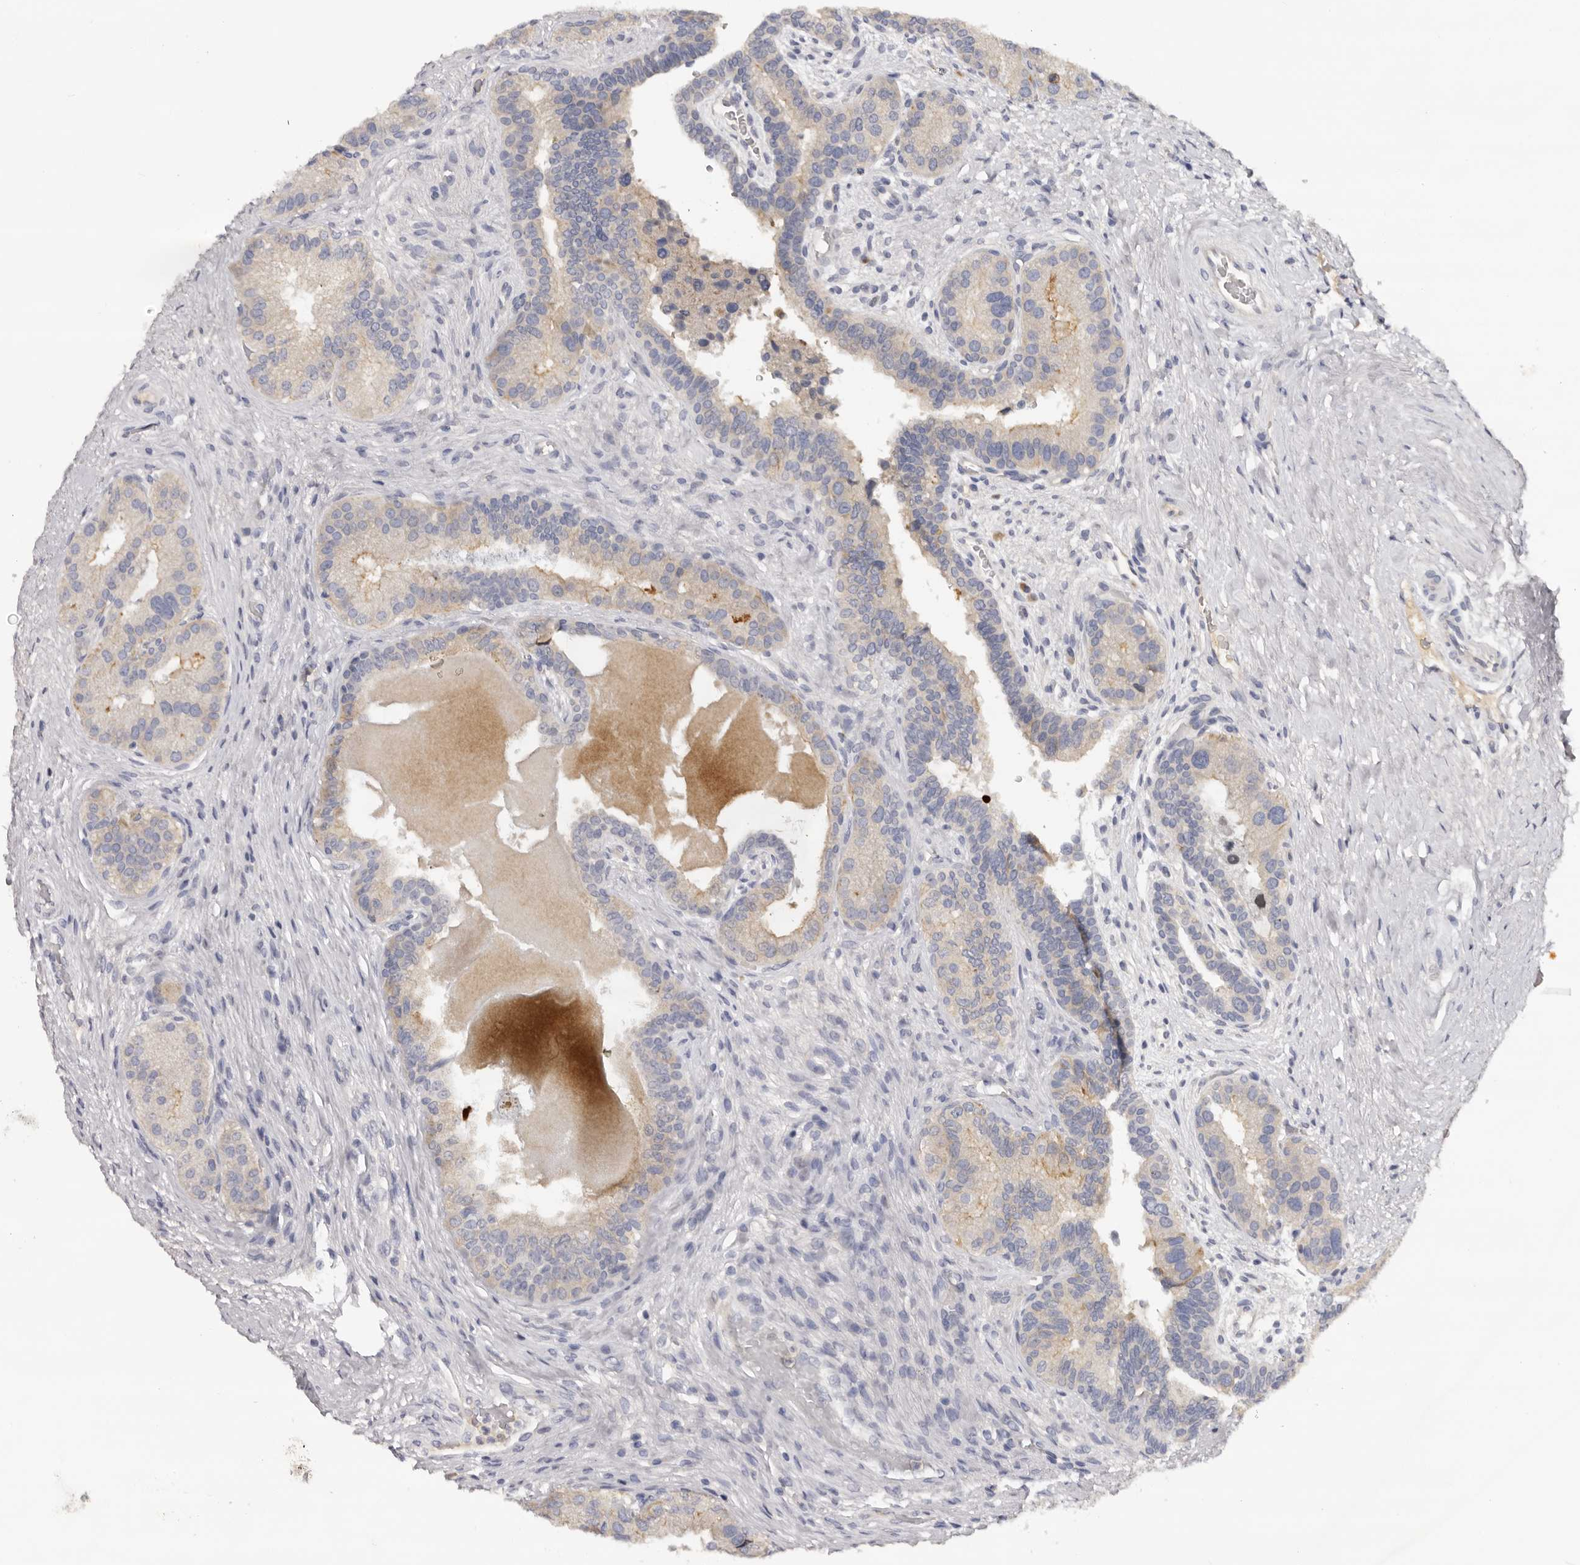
{"staining": {"intensity": "weak", "quantity": "<25%", "location": "cytoplasmic/membranous"}, "tissue": "prostate cancer", "cell_type": "Tumor cells", "image_type": "cancer", "snomed": [{"axis": "morphology", "description": "Adenocarcinoma, High grade"}, {"axis": "topography", "description": "Prostate"}], "caption": "This is an immunohistochemistry photomicrograph of prostate adenocarcinoma (high-grade). There is no staining in tumor cells.", "gene": "KIF2B", "patient": {"sex": "male", "age": 56}}